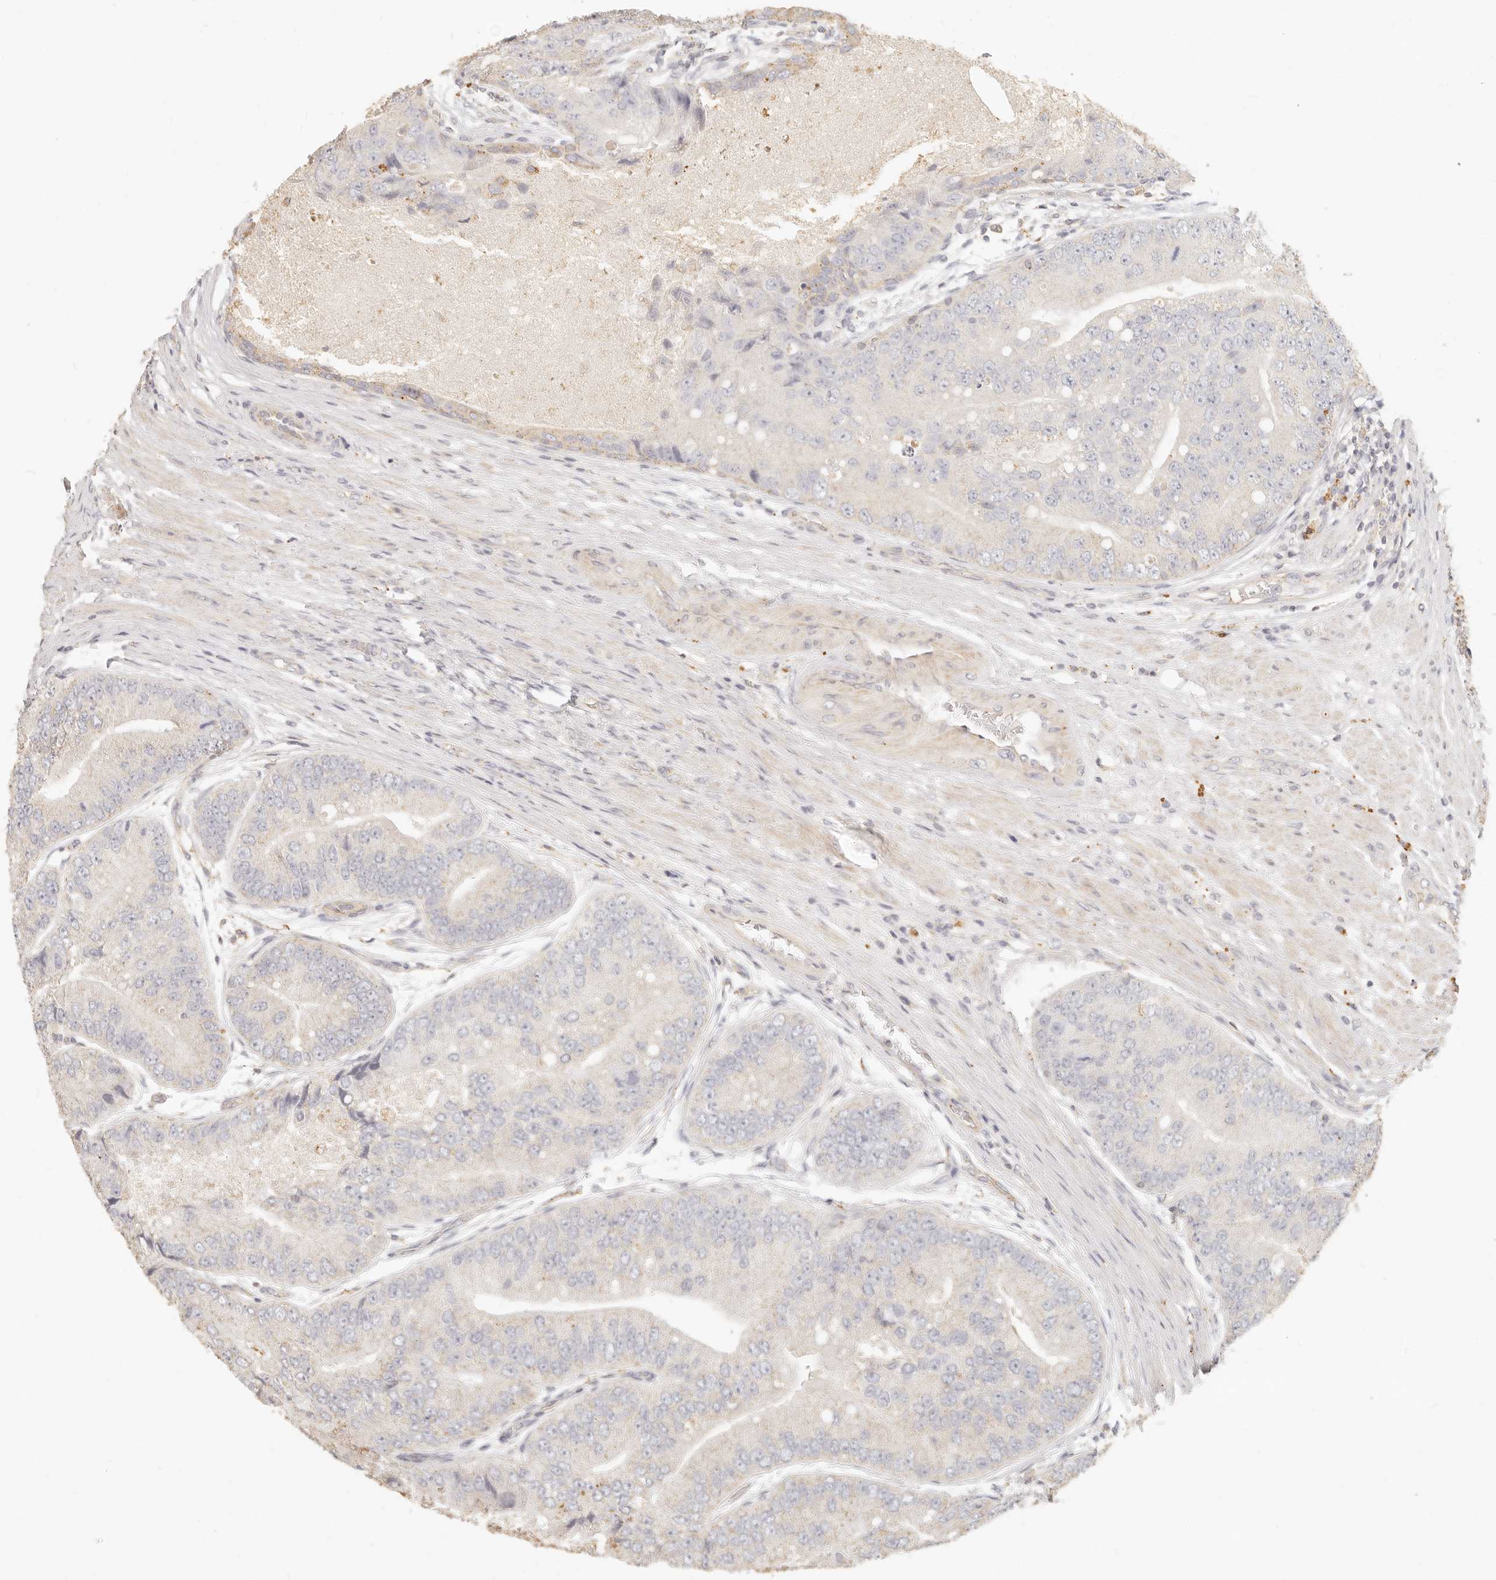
{"staining": {"intensity": "negative", "quantity": "none", "location": "none"}, "tissue": "prostate cancer", "cell_type": "Tumor cells", "image_type": "cancer", "snomed": [{"axis": "morphology", "description": "Adenocarcinoma, High grade"}, {"axis": "topography", "description": "Prostate"}], "caption": "Prostate cancer was stained to show a protein in brown. There is no significant expression in tumor cells.", "gene": "CNMD", "patient": {"sex": "male", "age": 70}}